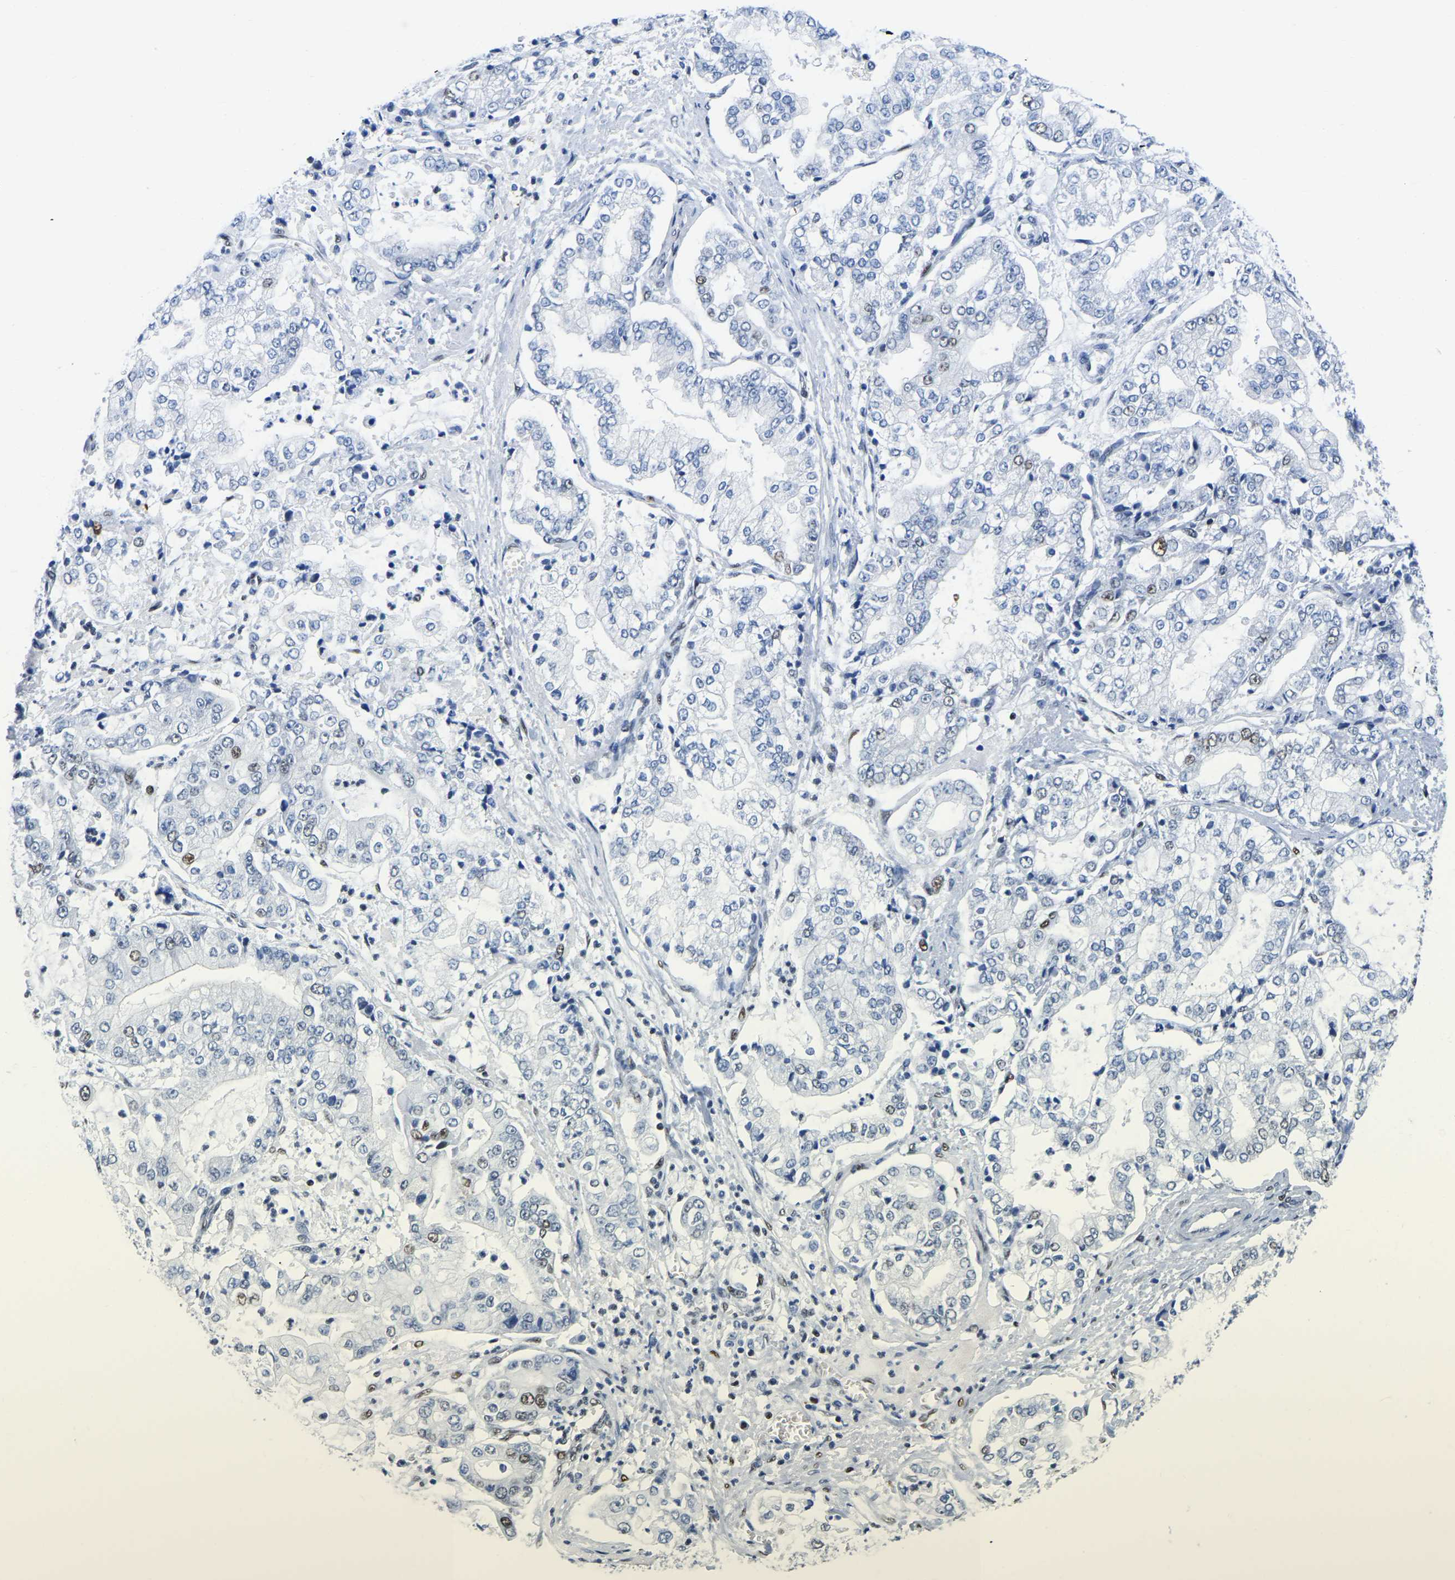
{"staining": {"intensity": "moderate", "quantity": "<25%", "location": "nuclear"}, "tissue": "stomach cancer", "cell_type": "Tumor cells", "image_type": "cancer", "snomed": [{"axis": "morphology", "description": "Adenocarcinoma, NOS"}, {"axis": "topography", "description": "Stomach"}], "caption": "Moderate nuclear staining for a protein is present in about <25% of tumor cells of stomach cancer (adenocarcinoma) using immunohistochemistry.", "gene": "UBA1", "patient": {"sex": "male", "age": 76}}